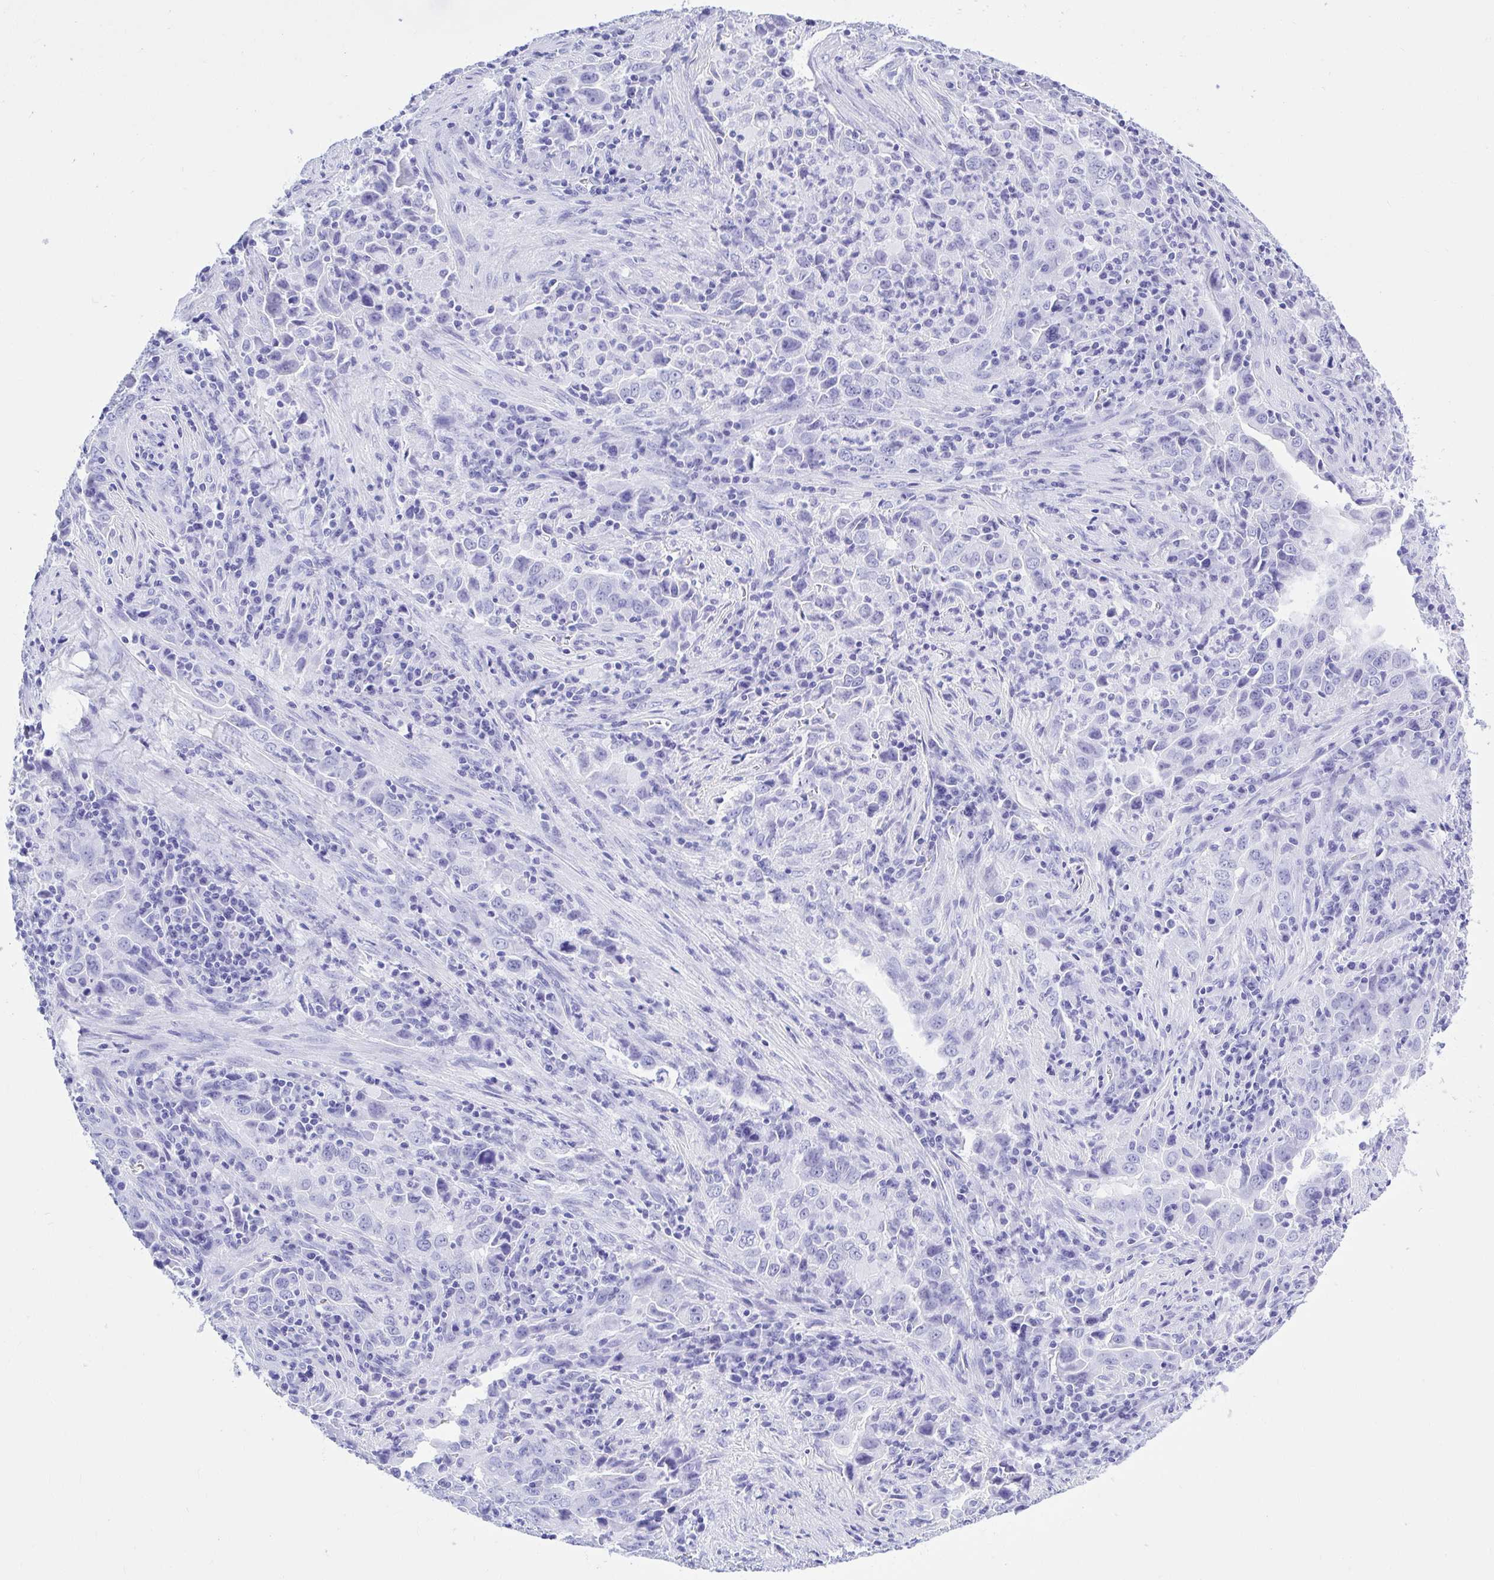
{"staining": {"intensity": "negative", "quantity": "none", "location": "none"}, "tissue": "lung cancer", "cell_type": "Tumor cells", "image_type": "cancer", "snomed": [{"axis": "morphology", "description": "Adenocarcinoma, NOS"}, {"axis": "topography", "description": "Lung"}], "caption": "An IHC image of lung cancer is shown. There is no staining in tumor cells of lung cancer. (DAB immunohistochemistry with hematoxylin counter stain).", "gene": "THOP1", "patient": {"sex": "male", "age": 67}}